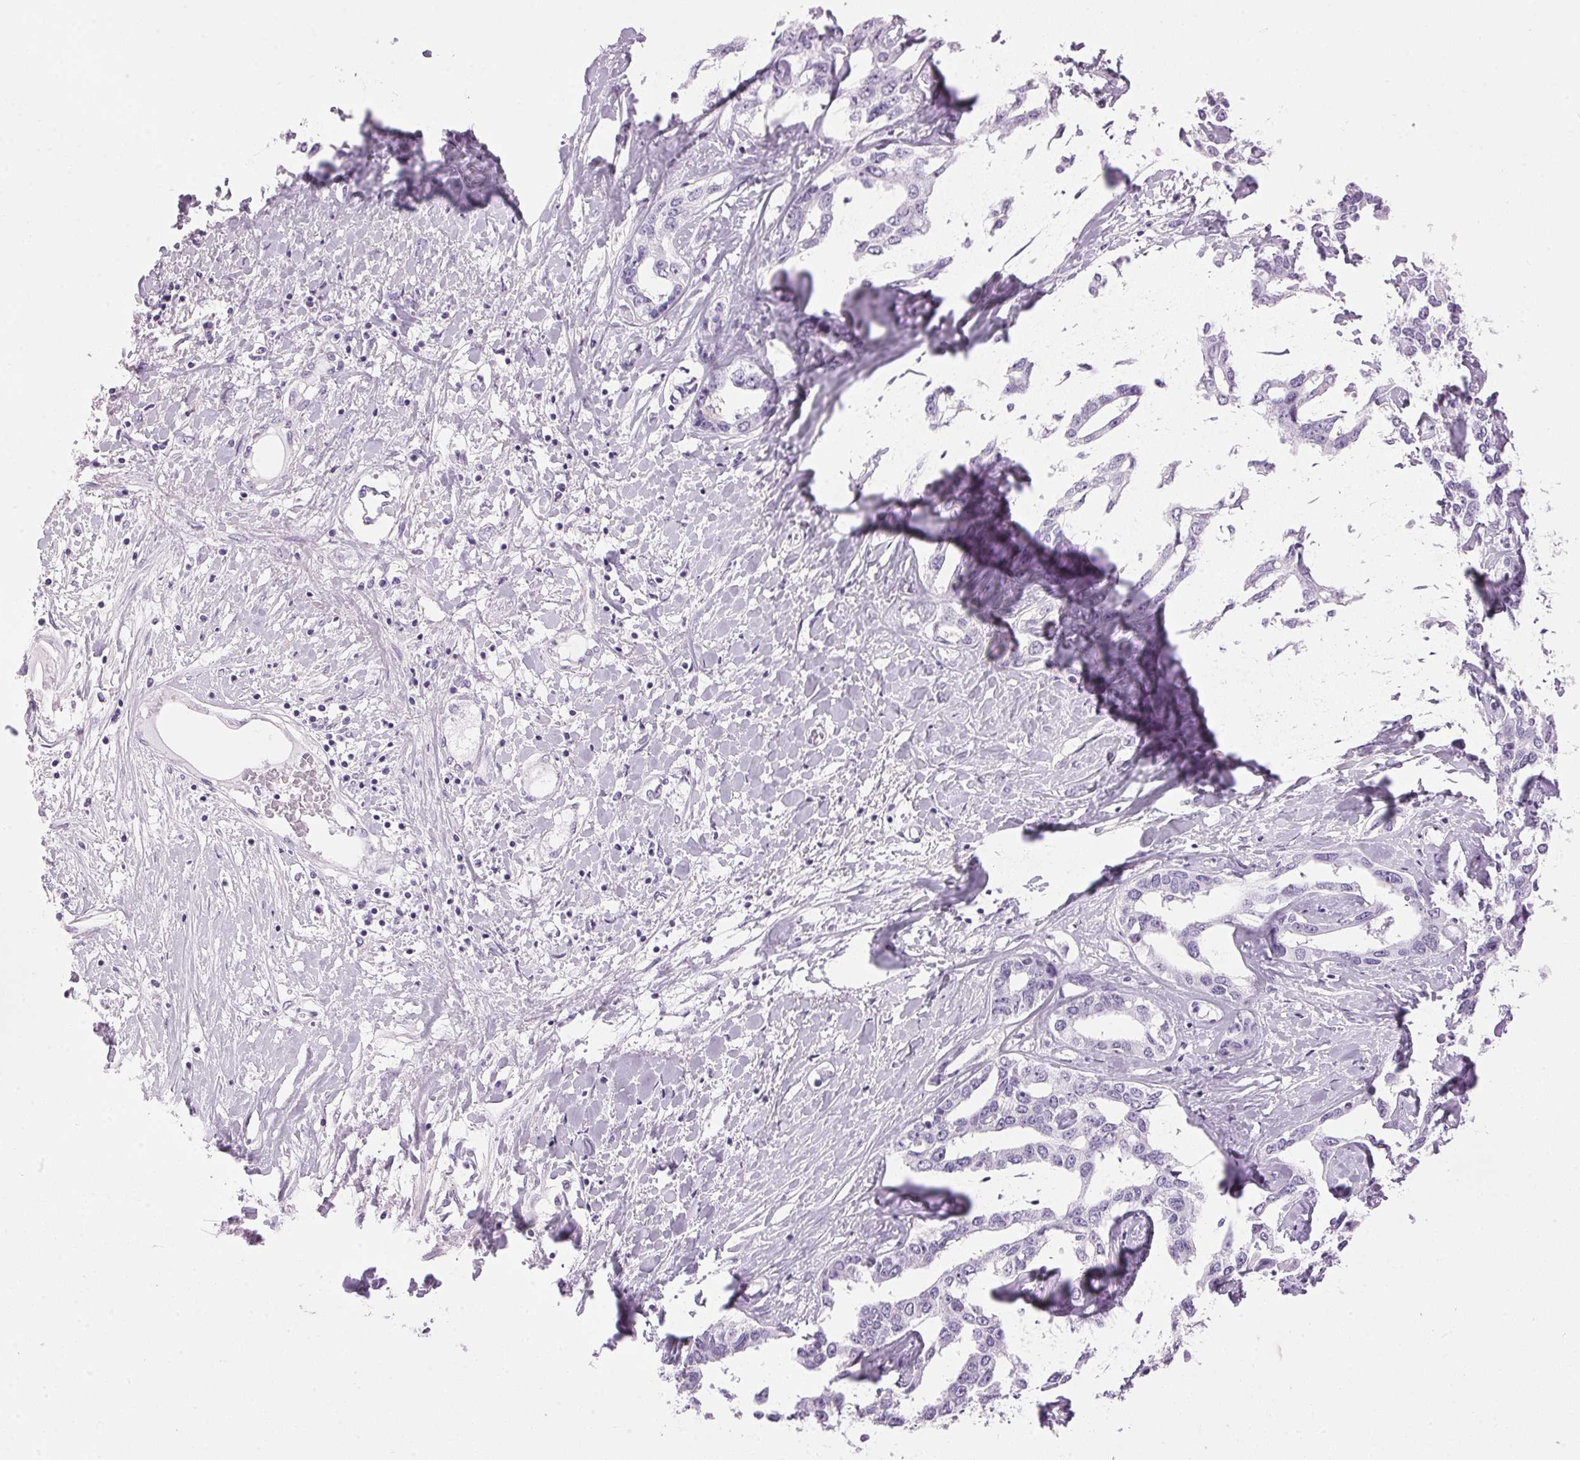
{"staining": {"intensity": "negative", "quantity": "none", "location": "none"}, "tissue": "liver cancer", "cell_type": "Tumor cells", "image_type": "cancer", "snomed": [{"axis": "morphology", "description": "Cholangiocarcinoma"}, {"axis": "topography", "description": "Liver"}], "caption": "Immunohistochemistry (IHC) histopathology image of neoplastic tissue: liver cancer (cholangiocarcinoma) stained with DAB (3,3'-diaminobenzidine) shows no significant protein staining in tumor cells. (DAB immunohistochemistry (IHC), high magnification).", "gene": "SP7", "patient": {"sex": "male", "age": 59}}